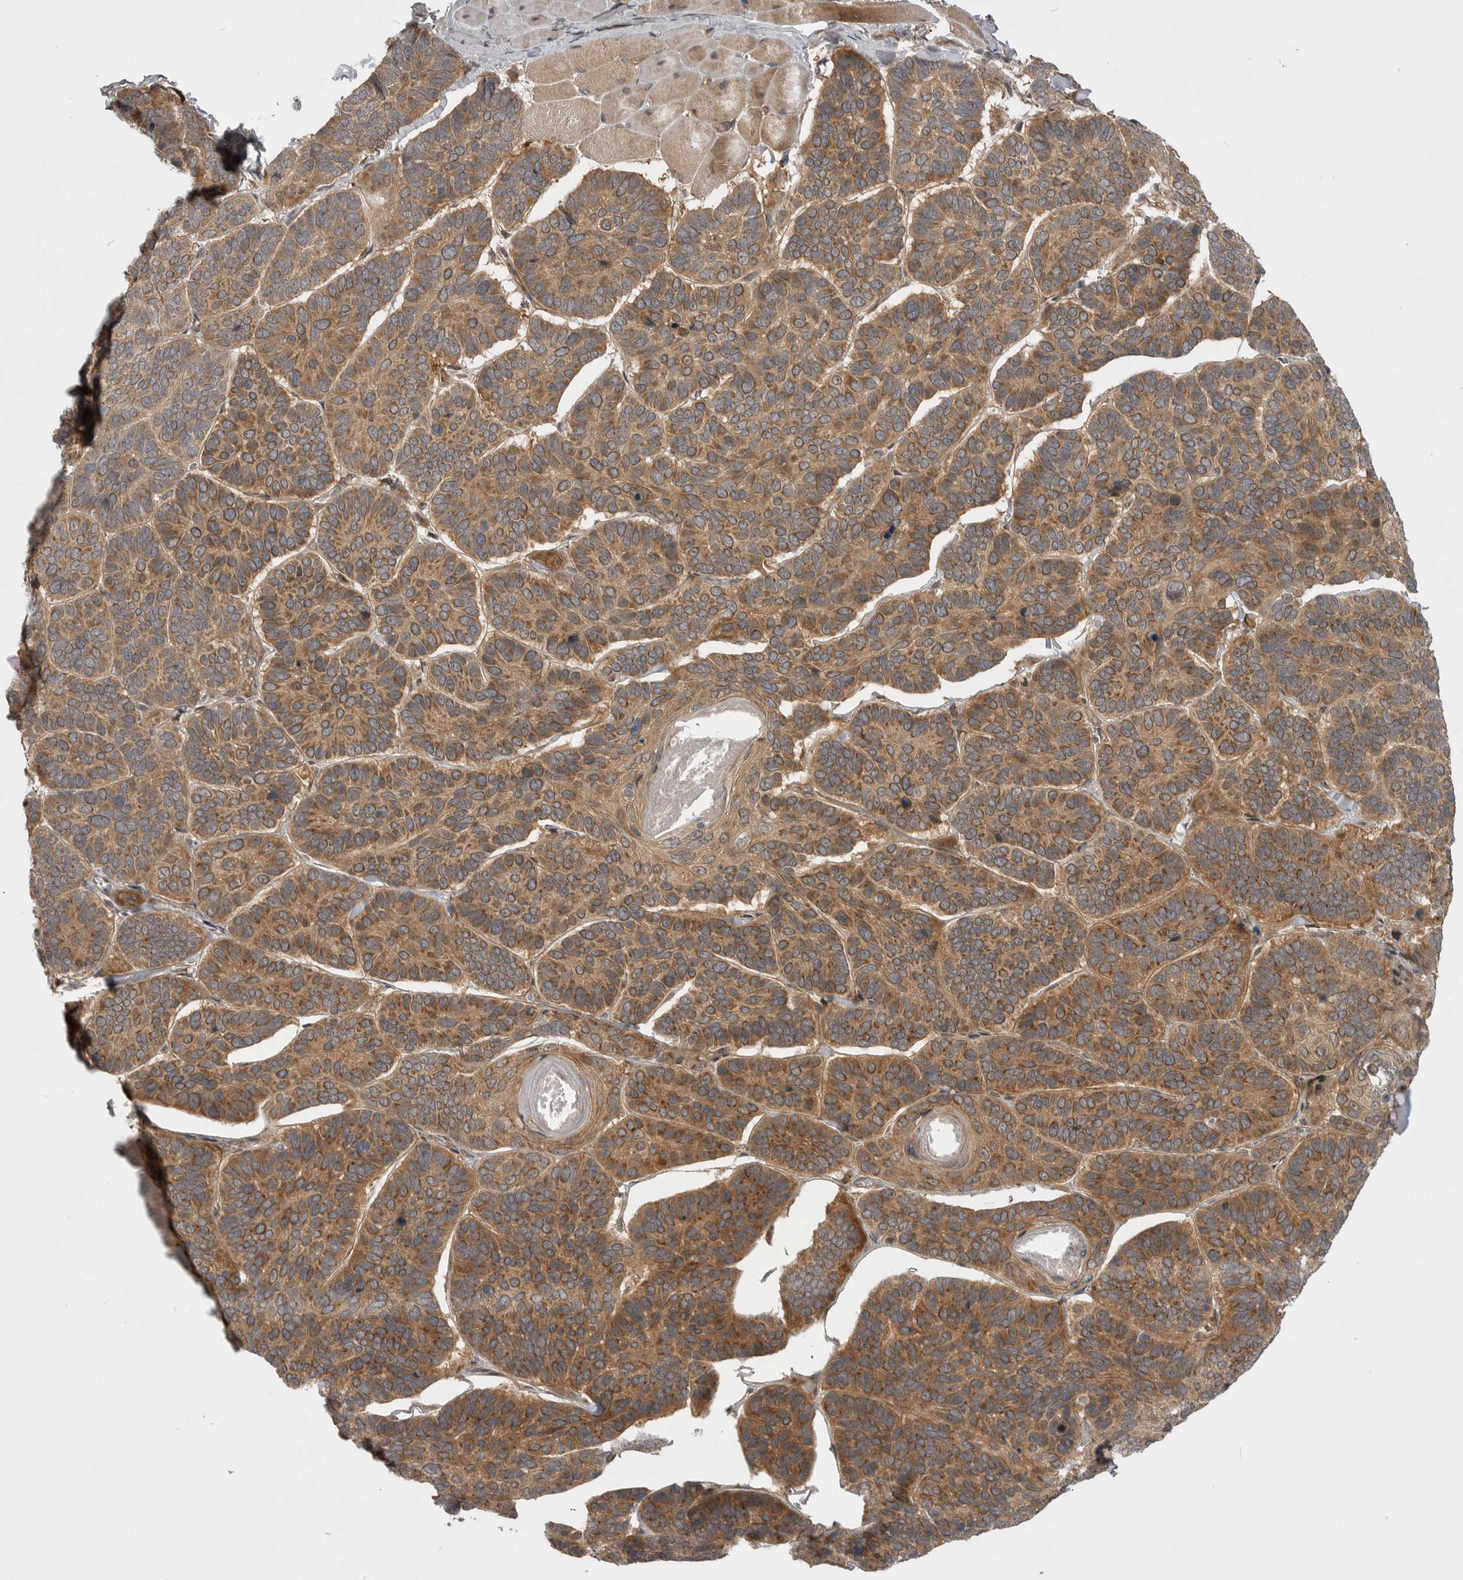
{"staining": {"intensity": "moderate", "quantity": ">75%", "location": "cytoplasmic/membranous"}, "tissue": "skin cancer", "cell_type": "Tumor cells", "image_type": "cancer", "snomed": [{"axis": "morphology", "description": "Basal cell carcinoma"}, {"axis": "topography", "description": "Skin"}], "caption": "Brown immunohistochemical staining in basal cell carcinoma (skin) exhibits moderate cytoplasmic/membranous expression in approximately >75% of tumor cells.", "gene": "PDCL", "patient": {"sex": "male", "age": 62}}